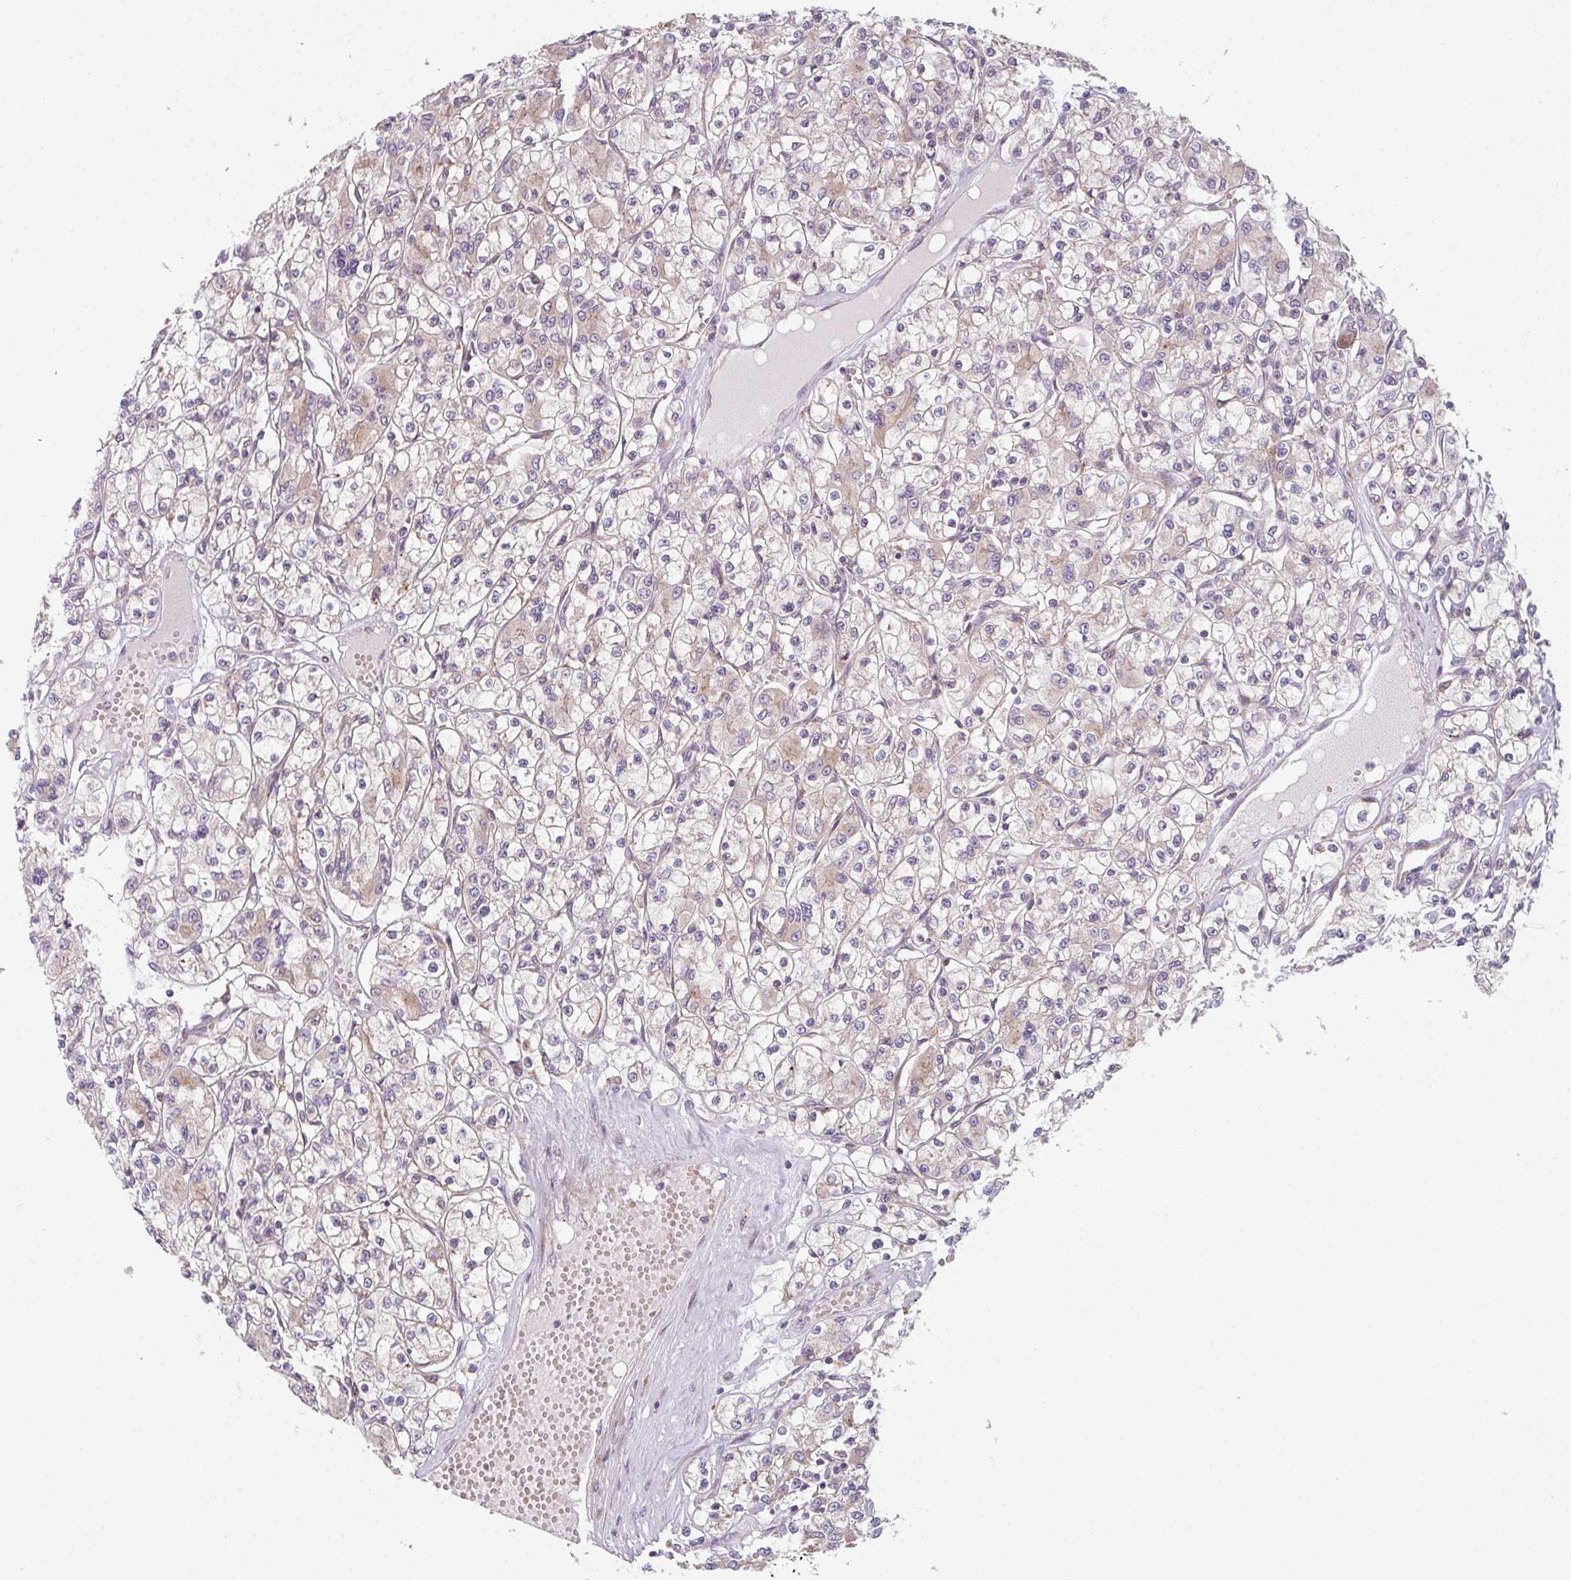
{"staining": {"intensity": "weak", "quantity": ">75%", "location": "cytoplasmic/membranous"}, "tissue": "renal cancer", "cell_type": "Tumor cells", "image_type": "cancer", "snomed": [{"axis": "morphology", "description": "Adenocarcinoma, NOS"}, {"axis": "topography", "description": "Kidney"}], "caption": "IHC photomicrograph of renal cancer (adenocarcinoma) stained for a protein (brown), which exhibits low levels of weak cytoplasmic/membranous expression in approximately >75% of tumor cells.", "gene": "GVQW3", "patient": {"sex": "female", "age": 59}}